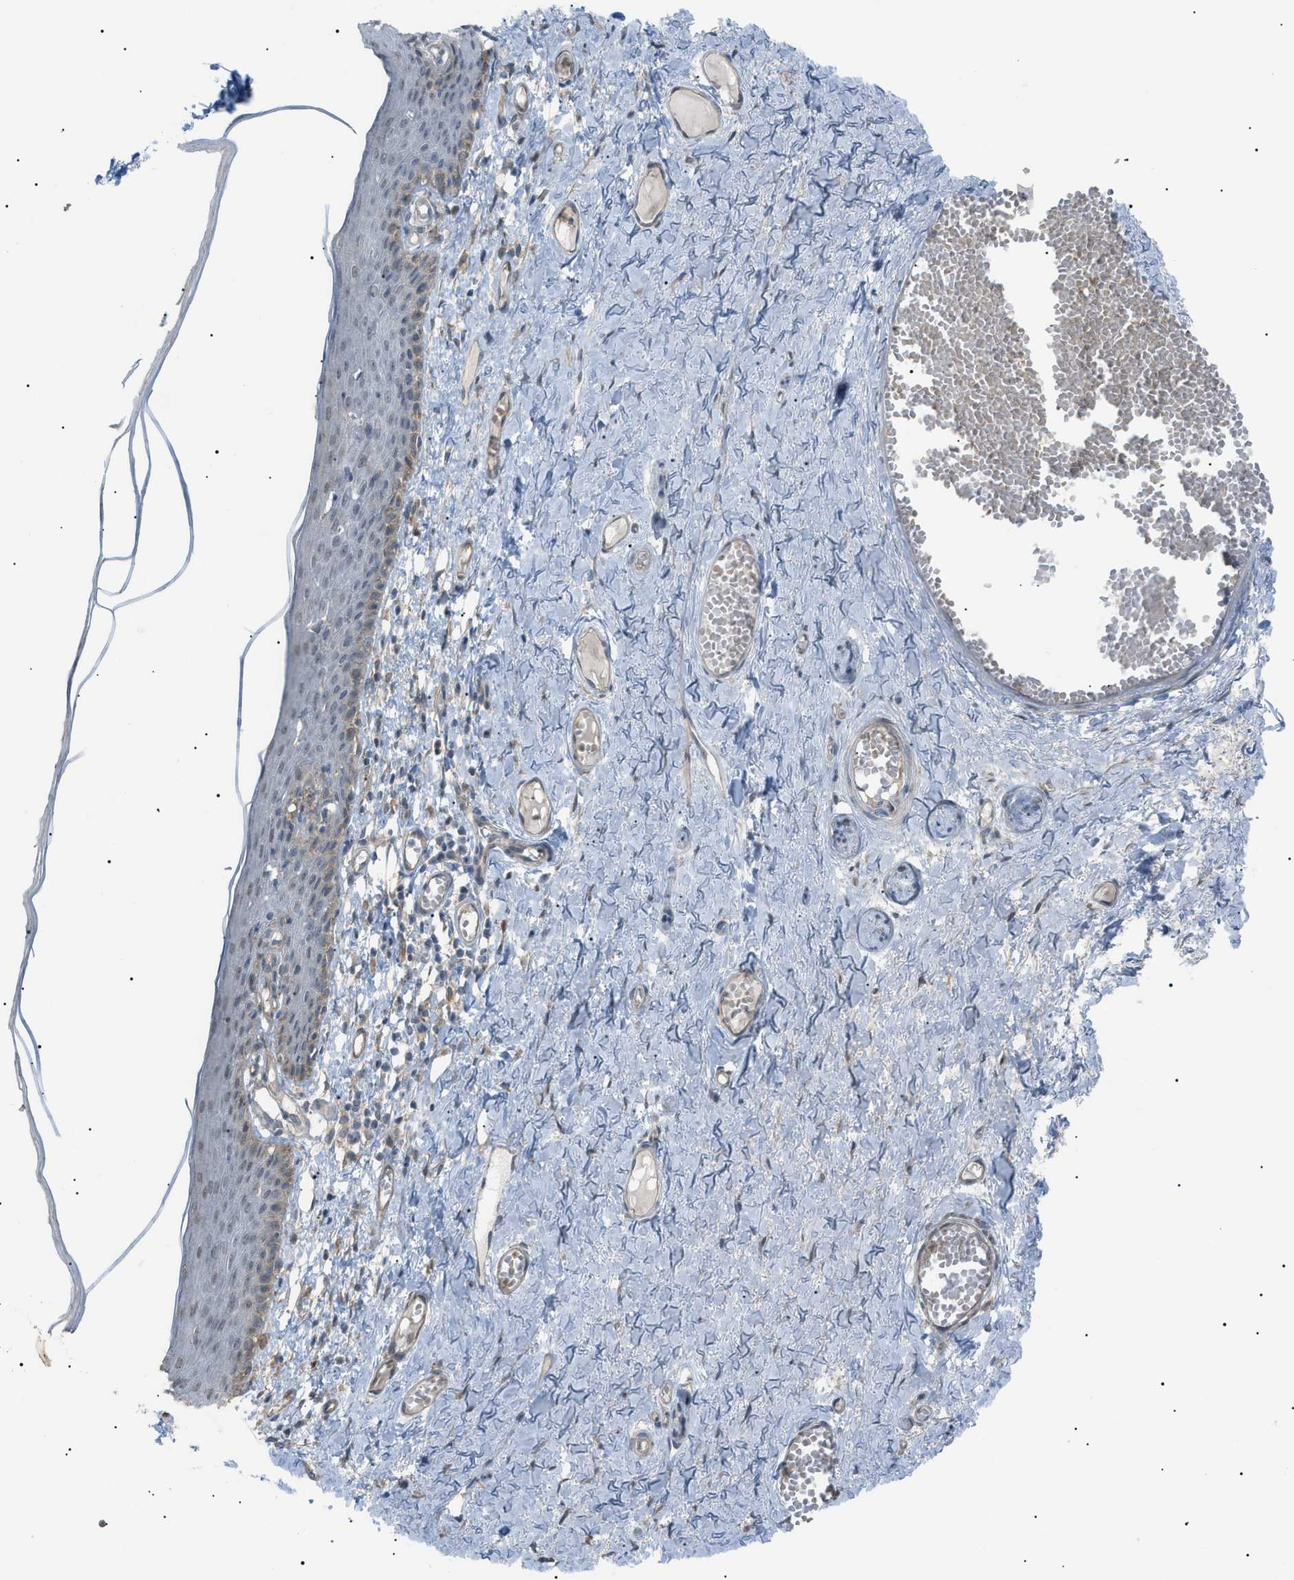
{"staining": {"intensity": "weak", "quantity": "25%-75%", "location": "cytoplasmic/membranous"}, "tissue": "skin", "cell_type": "Epidermal cells", "image_type": "normal", "snomed": [{"axis": "morphology", "description": "Normal tissue, NOS"}, {"axis": "topography", "description": "Adipose tissue"}, {"axis": "topography", "description": "Vascular tissue"}, {"axis": "topography", "description": "Anal"}, {"axis": "topography", "description": "Peripheral nerve tissue"}], "caption": "Immunohistochemistry of benign skin demonstrates low levels of weak cytoplasmic/membranous staining in approximately 25%-75% of epidermal cells.", "gene": "LPIN2", "patient": {"sex": "female", "age": 54}}